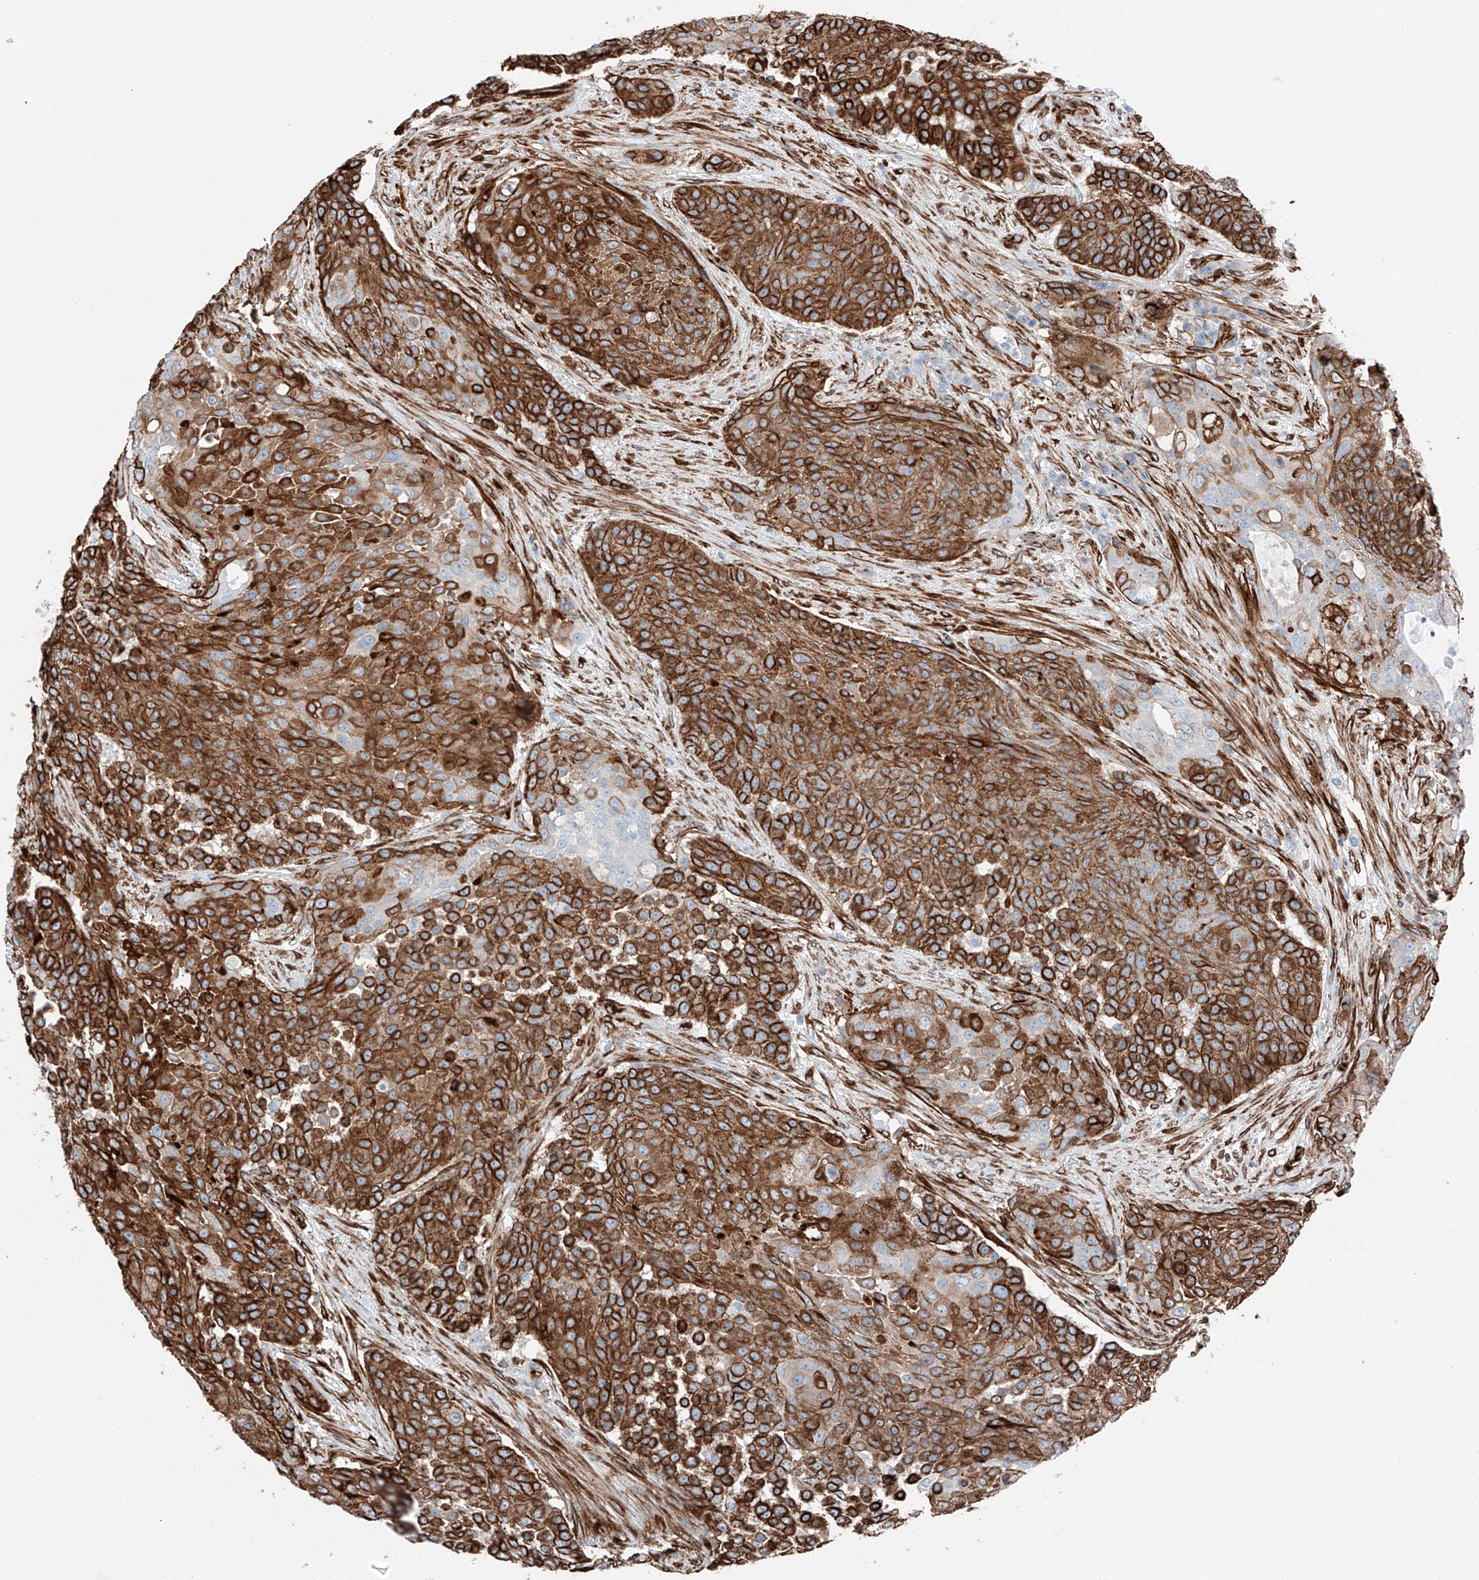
{"staining": {"intensity": "strong", "quantity": ">75%", "location": "cytoplasmic/membranous"}, "tissue": "urothelial cancer", "cell_type": "Tumor cells", "image_type": "cancer", "snomed": [{"axis": "morphology", "description": "Urothelial carcinoma, High grade"}, {"axis": "topography", "description": "Urinary bladder"}], "caption": "IHC (DAB) staining of human urothelial carcinoma (high-grade) demonstrates strong cytoplasmic/membranous protein positivity in approximately >75% of tumor cells.", "gene": "ZNF804A", "patient": {"sex": "female", "age": 63}}